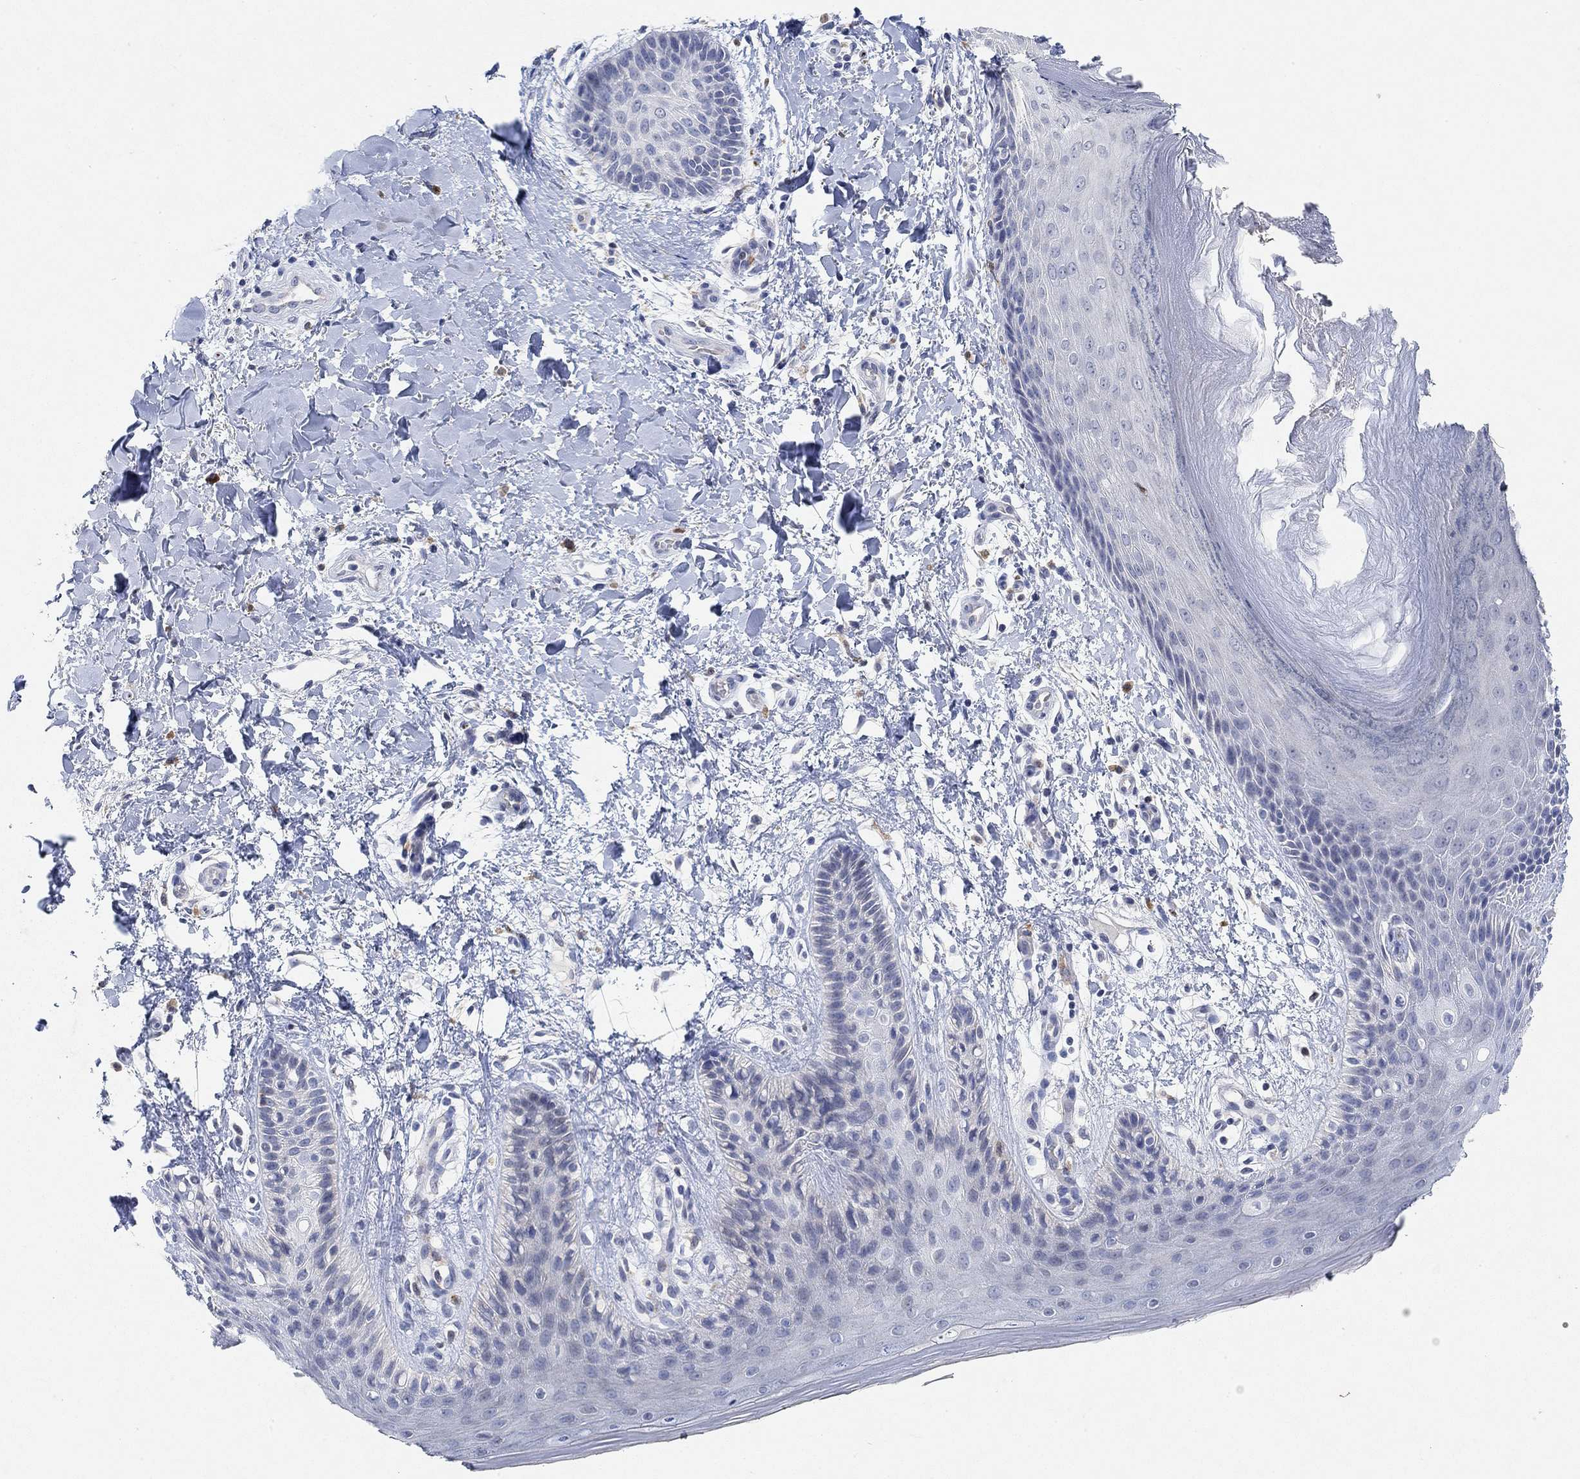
{"staining": {"intensity": "negative", "quantity": "none", "location": "none"}, "tissue": "skin", "cell_type": "Epidermal cells", "image_type": "normal", "snomed": [{"axis": "morphology", "description": "Normal tissue, NOS"}, {"axis": "topography", "description": "Anal"}], "caption": "A high-resolution image shows IHC staining of benign skin, which displays no significant expression in epidermal cells. (Brightfield microscopy of DAB (3,3'-diaminobenzidine) immunohistochemistry (IHC) at high magnification).", "gene": "VAT1L", "patient": {"sex": "male", "age": 36}}